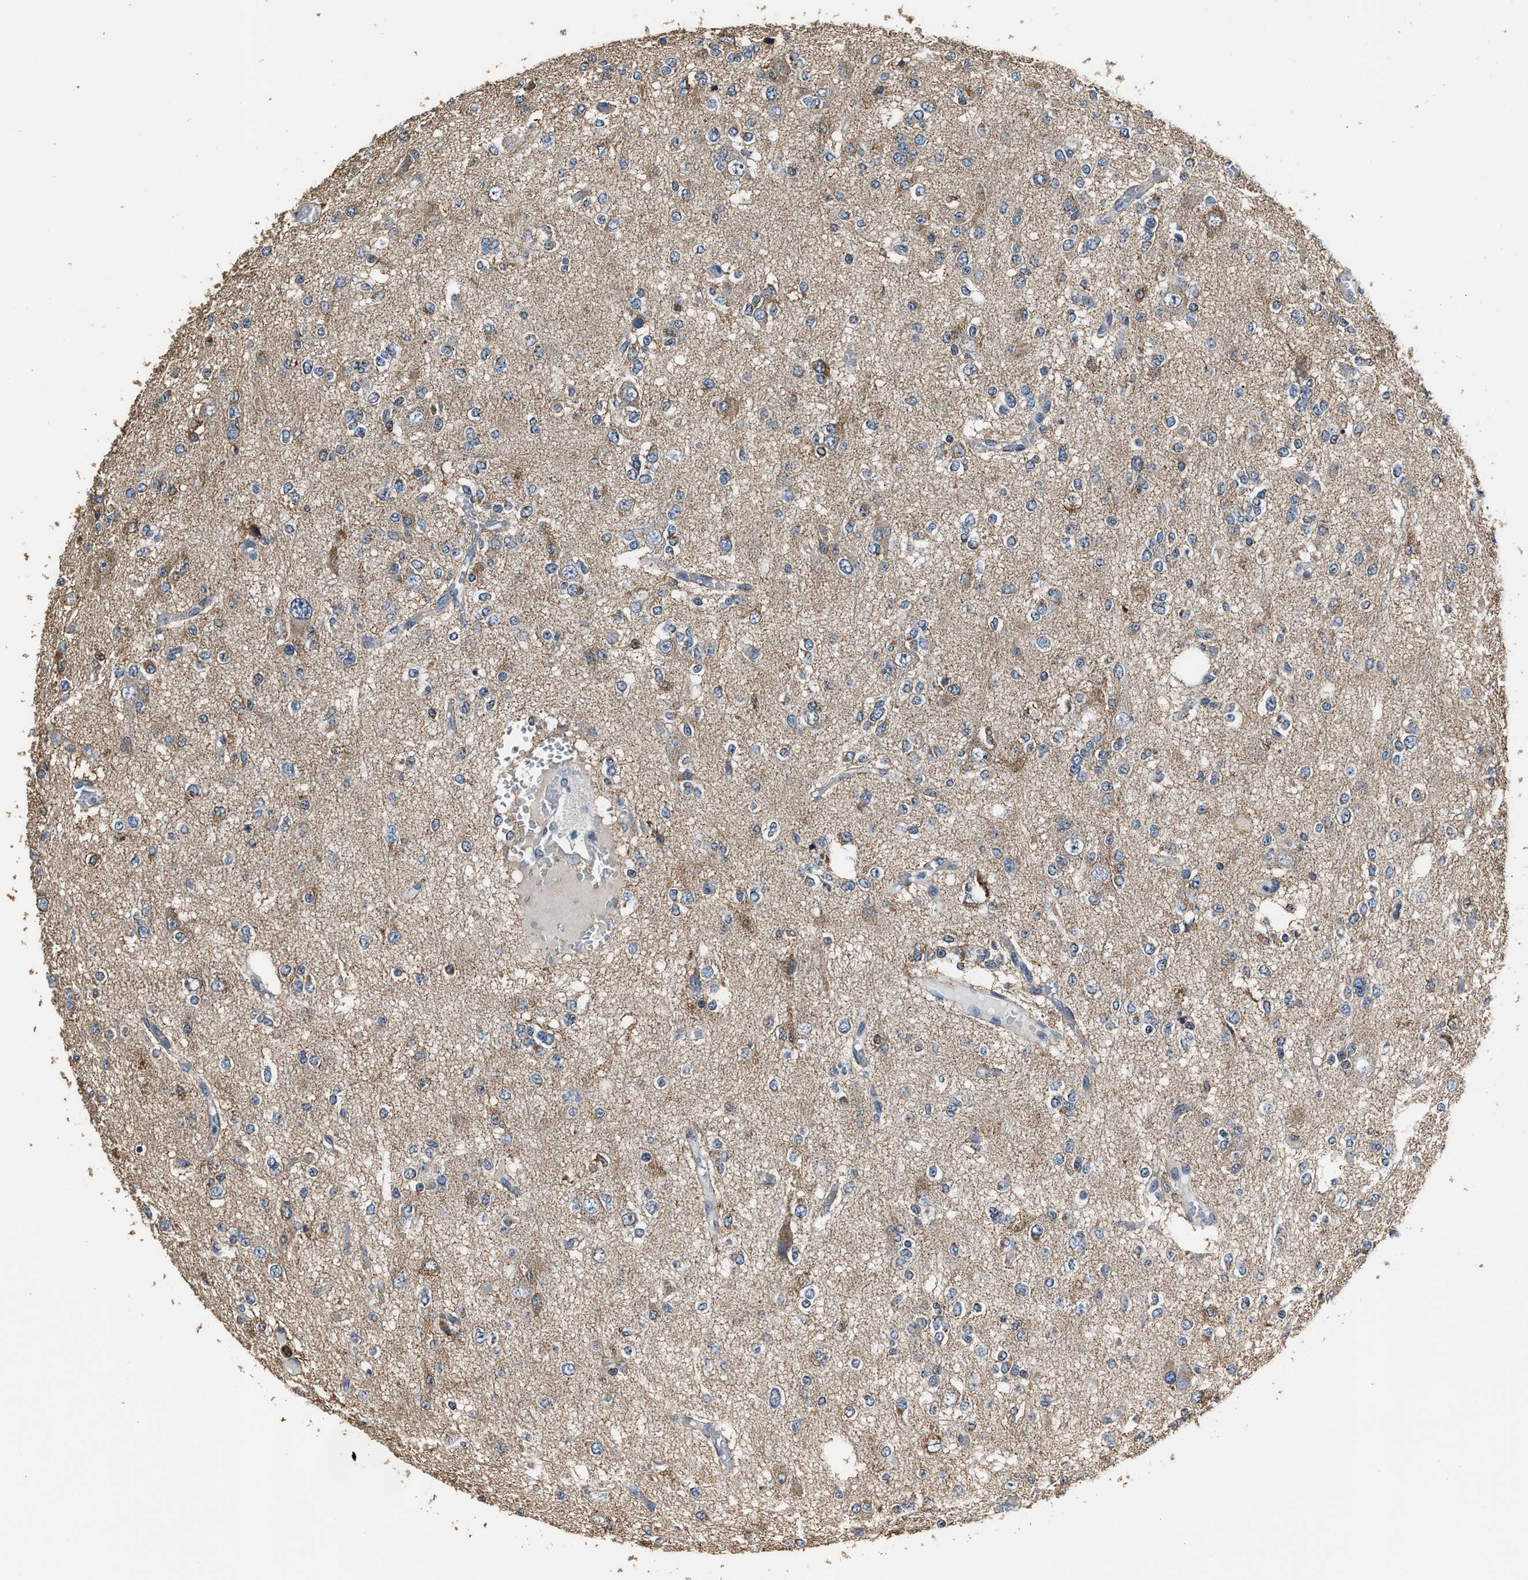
{"staining": {"intensity": "weak", "quantity": "25%-75%", "location": "cytoplasmic/membranous"}, "tissue": "glioma", "cell_type": "Tumor cells", "image_type": "cancer", "snomed": [{"axis": "morphology", "description": "Glioma, malignant, Low grade"}, {"axis": "topography", "description": "Brain"}], "caption": "Weak cytoplasmic/membranous protein staining is appreciated in about 25%-75% of tumor cells in malignant glioma (low-grade).", "gene": "NSUN5", "patient": {"sex": "male", "age": 38}}